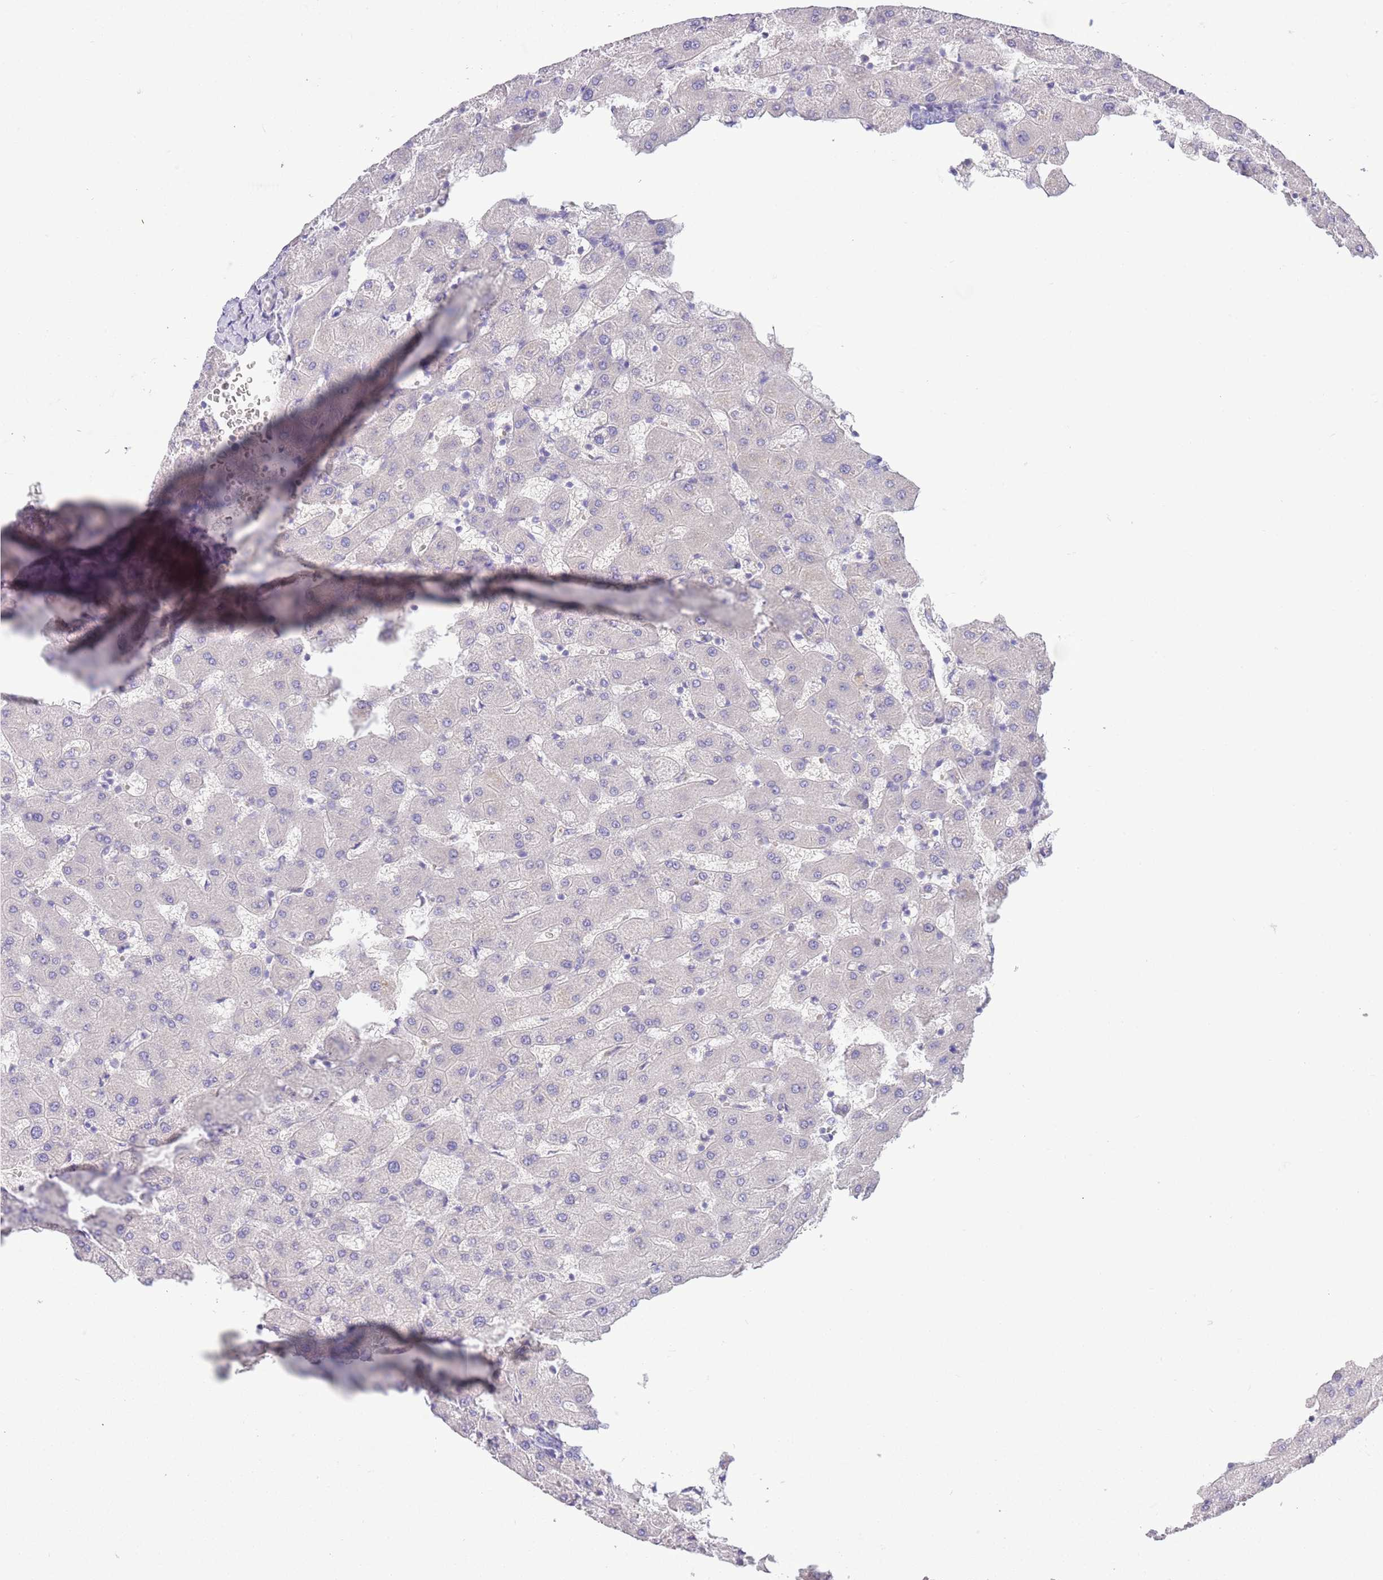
{"staining": {"intensity": "negative", "quantity": "none", "location": "none"}, "tissue": "liver", "cell_type": "Cholangiocytes", "image_type": "normal", "snomed": [{"axis": "morphology", "description": "Normal tissue, NOS"}, {"axis": "topography", "description": "Liver"}], "caption": "This is a histopathology image of immunohistochemistry (IHC) staining of normal liver, which shows no positivity in cholangiocytes. (DAB (3,3'-diaminobenzidine) immunohistochemistry visualized using brightfield microscopy, high magnification).", "gene": "SFTPA1", "patient": {"sex": "female", "age": 63}}